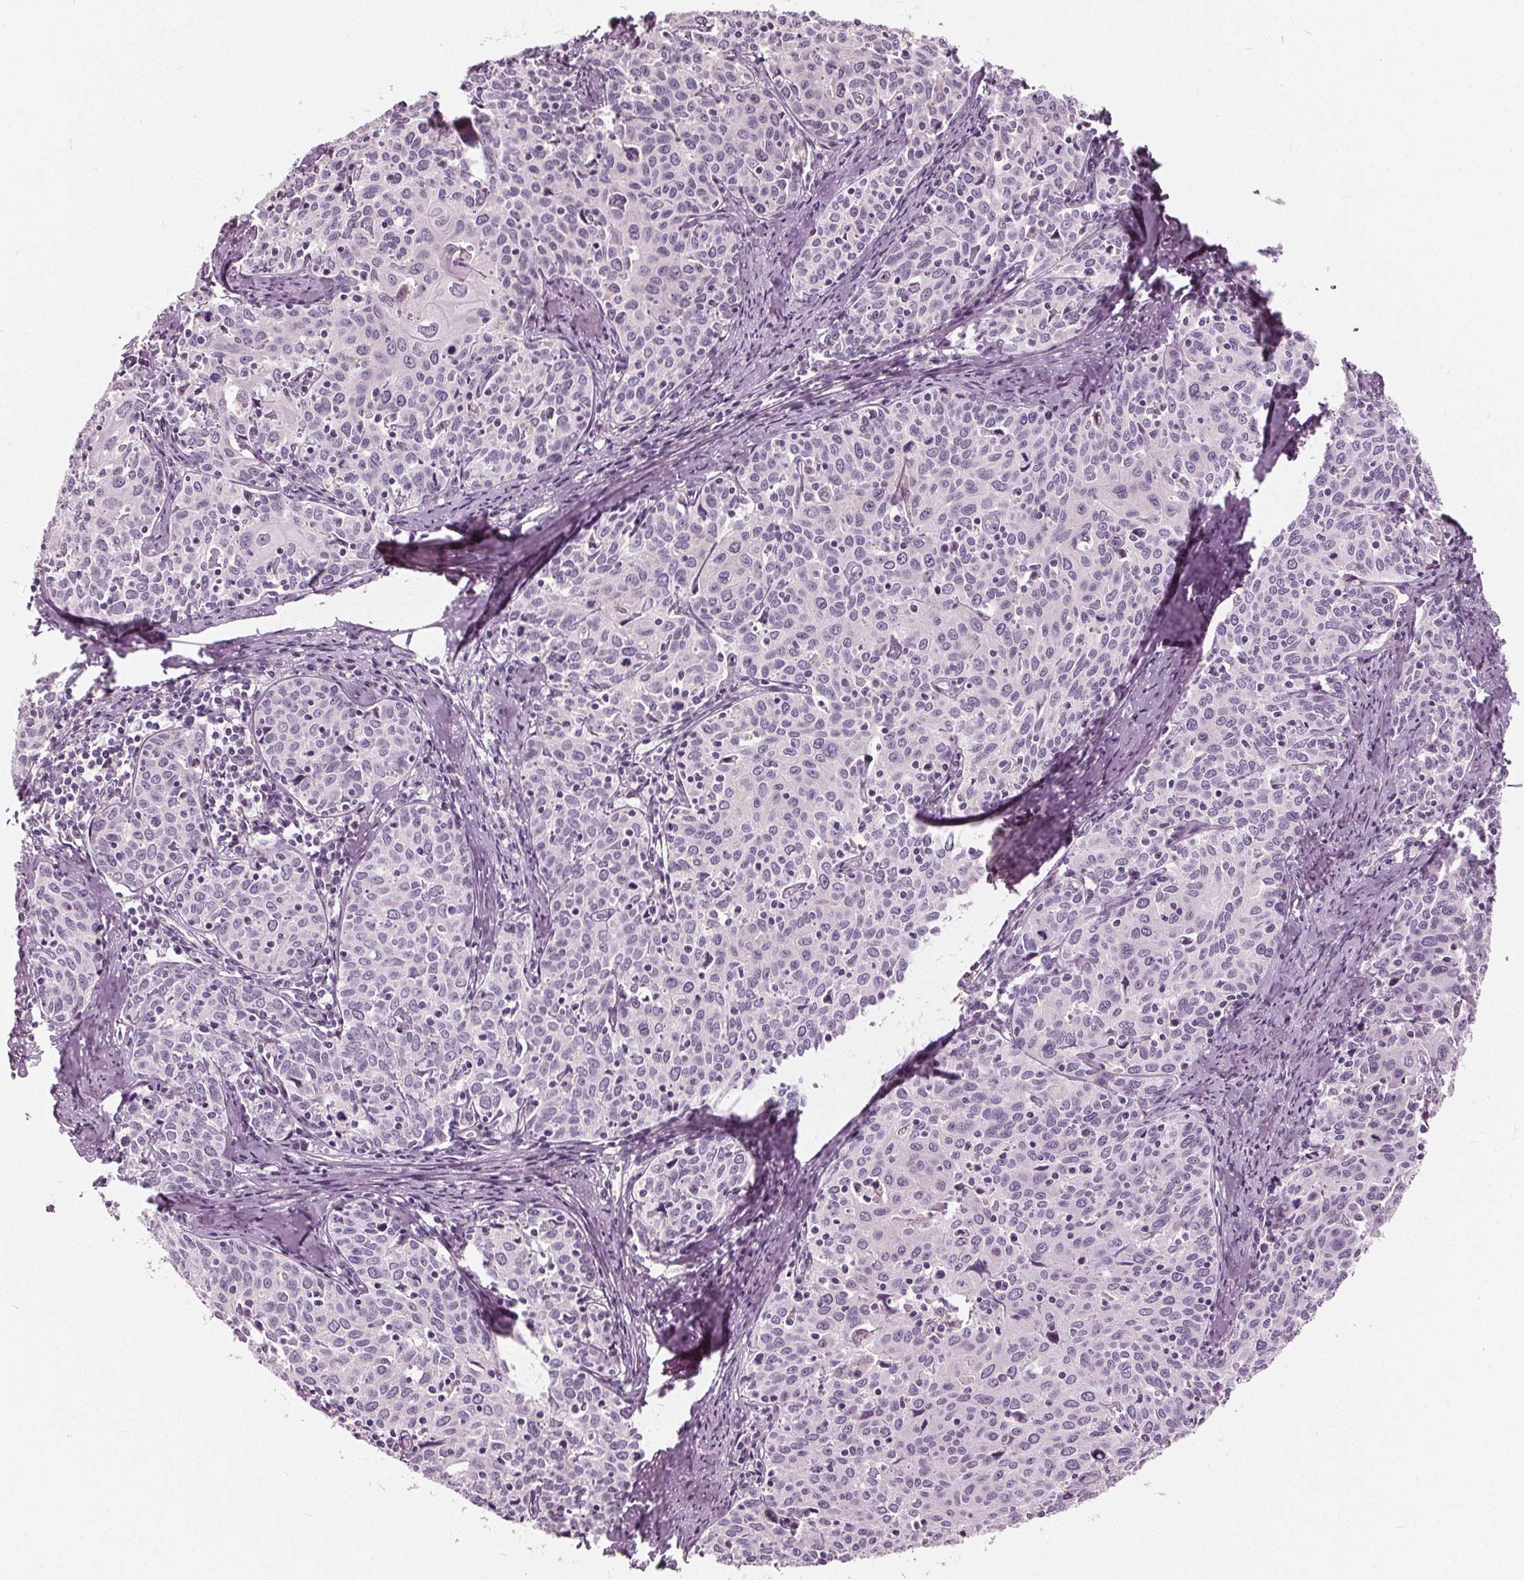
{"staining": {"intensity": "negative", "quantity": "none", "location": "none"}, "tissue": "cervical cancer", "cell_type": "Tumor cells", "image_type": "cancer", "snomed": [{"axis": "morphology", "description": "Squamous cell carcinoma, NOS"}, {"axis": "topography", "description": "Cervix"}], "caption": "This is an immunohistochemistry (IHC) image of cervical cancer (squamous cell carcinoma). There is no expression in tumor cells.", "gene": "LHFPL7", "patient": {"sex": "female", "age": 62}}